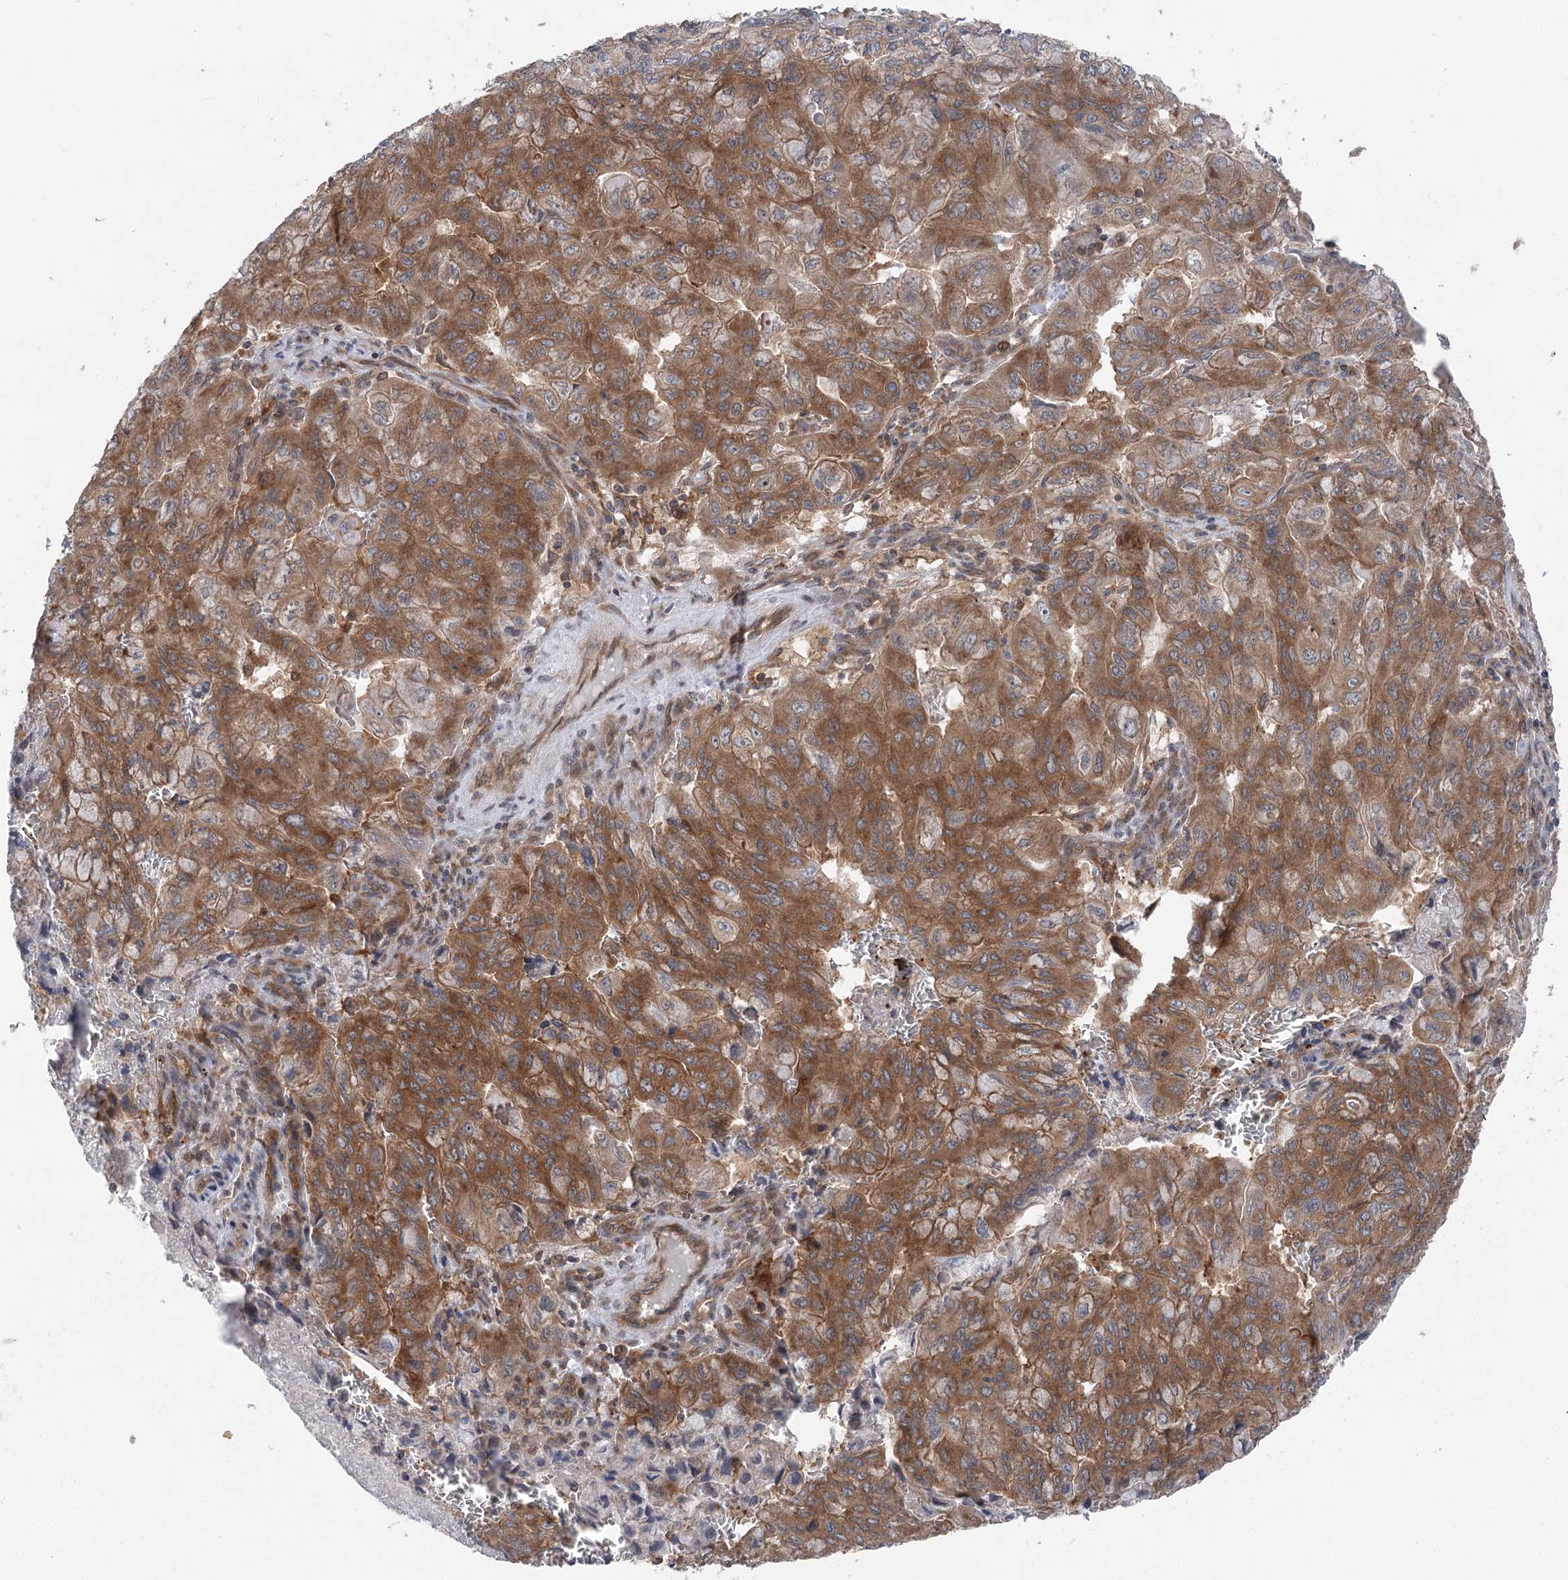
{"staining": {"intensity": "moderate", "quantity": ">75%", "location": "cytoplasmic/membranous"}, "tissue": "pancreatic cancer", "cell_type": "Tumor cells", "image_type": "cancer", "snomed": [{"axis": "morphology", "description": "Adenocarcinoma, NOS"}, {"axis": "topography", "description": "Pancreas"}], "caption": "This is a micrograph of immunohistochemistry (IHC) staining of pancreatic cancer, which shows moderate positivity in the cytoplasmic/membranous of tumor cells.", "gene": "PPP1R21", "patient": {"sex": "male", "age": 51}}